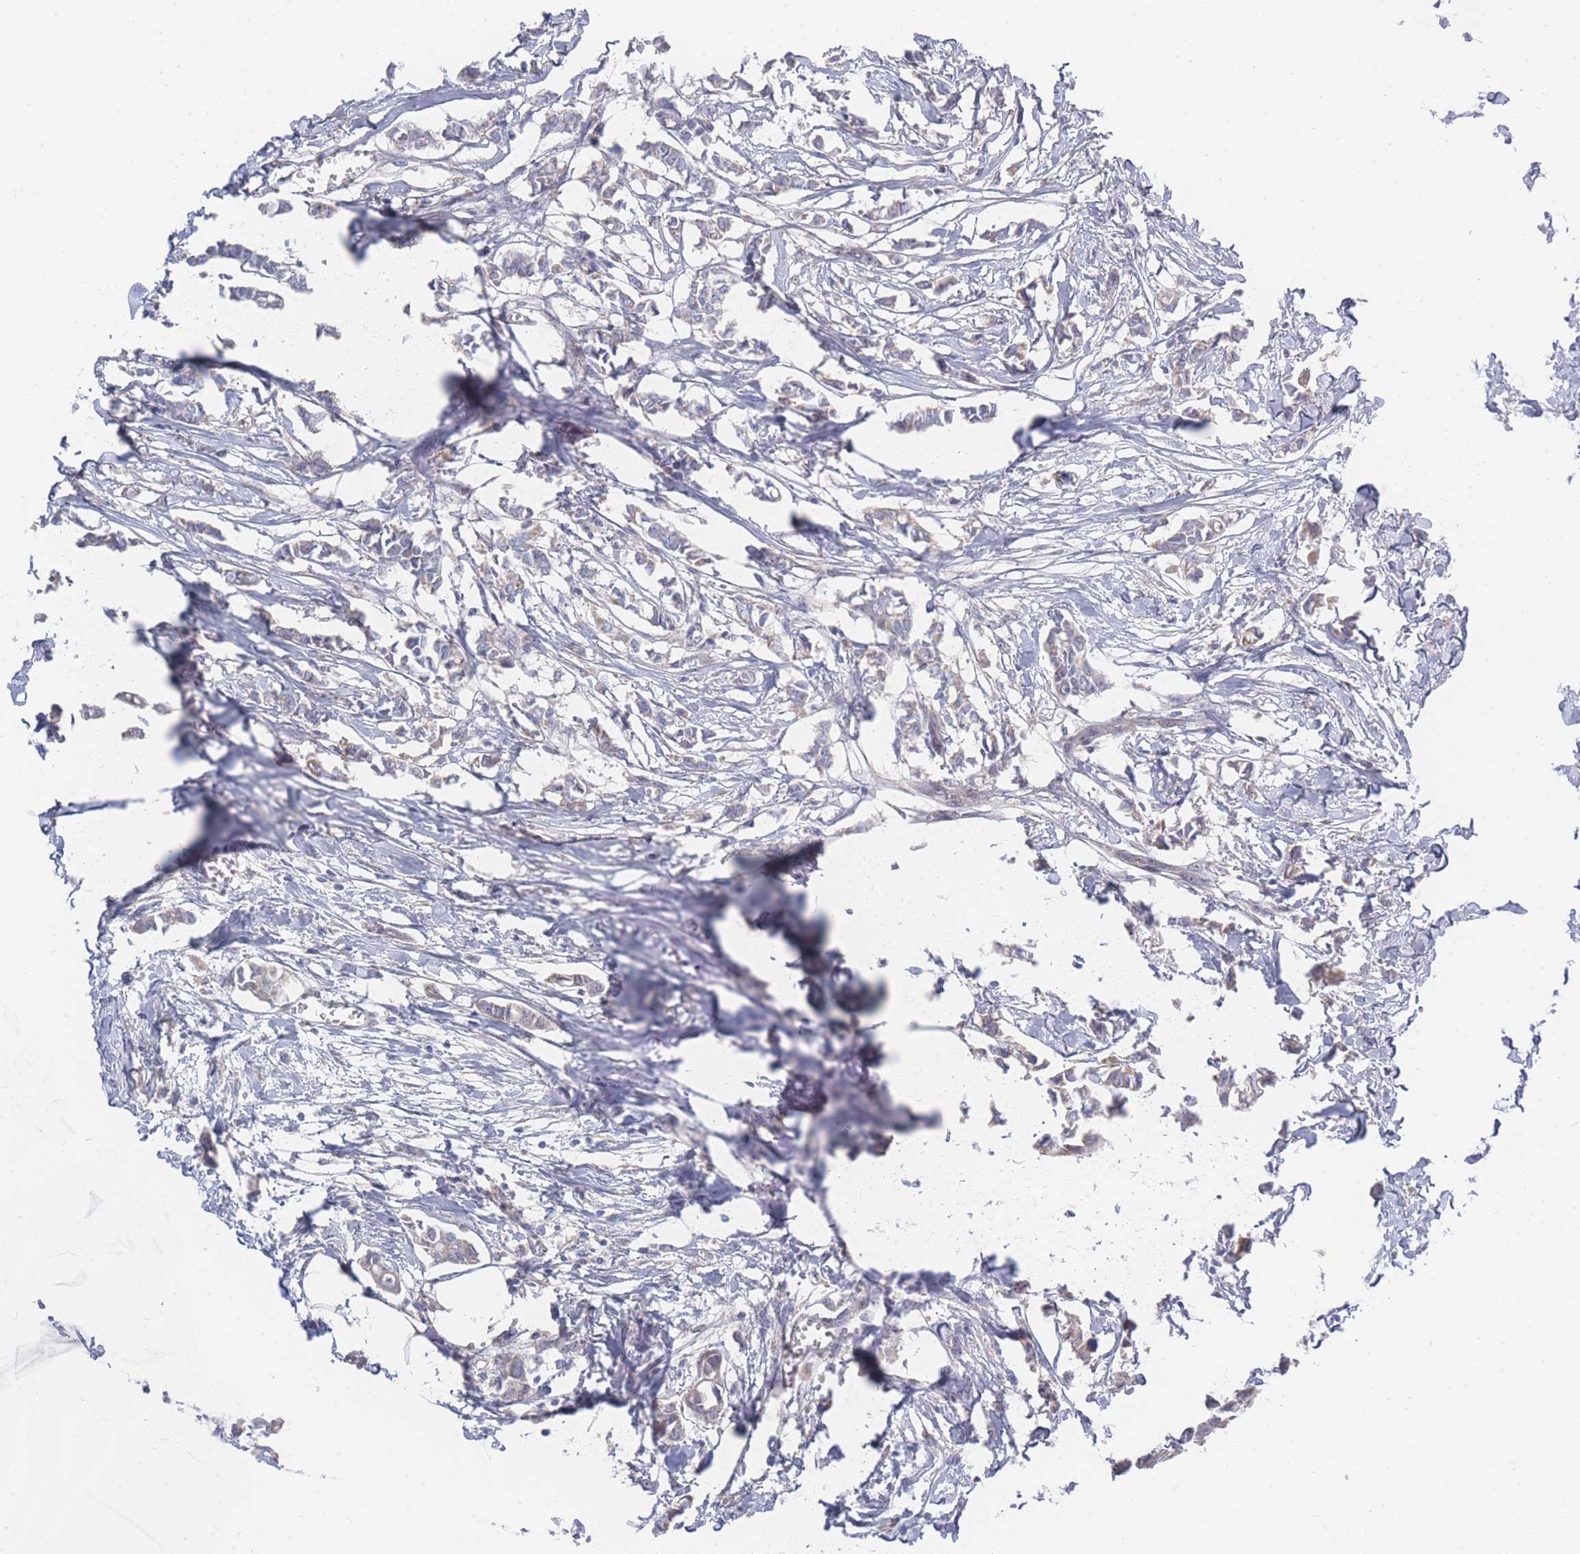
{"staining": {"intensity": "weak", "quantity": "25%-75%", "location": "cytoplasmic/membranous"}, "tissue": "breast cancer", "cell_type": "Tumor cells", "image_type": "cancer", "snomed": [{"axis": "morphology", "description": "Duct carcinoma"}, {"axis": "topography", "description": "Breast"}], "caption": "The micrograph displays immunohistochemical staining of infiltrating ductal carcinoma (breast). There is weak cytoplasmic/membranous expression is seen in about 25%-75% of tumor cells.", "gene": "ZNF142", "patient": {"sex": "female", "age": 41}}